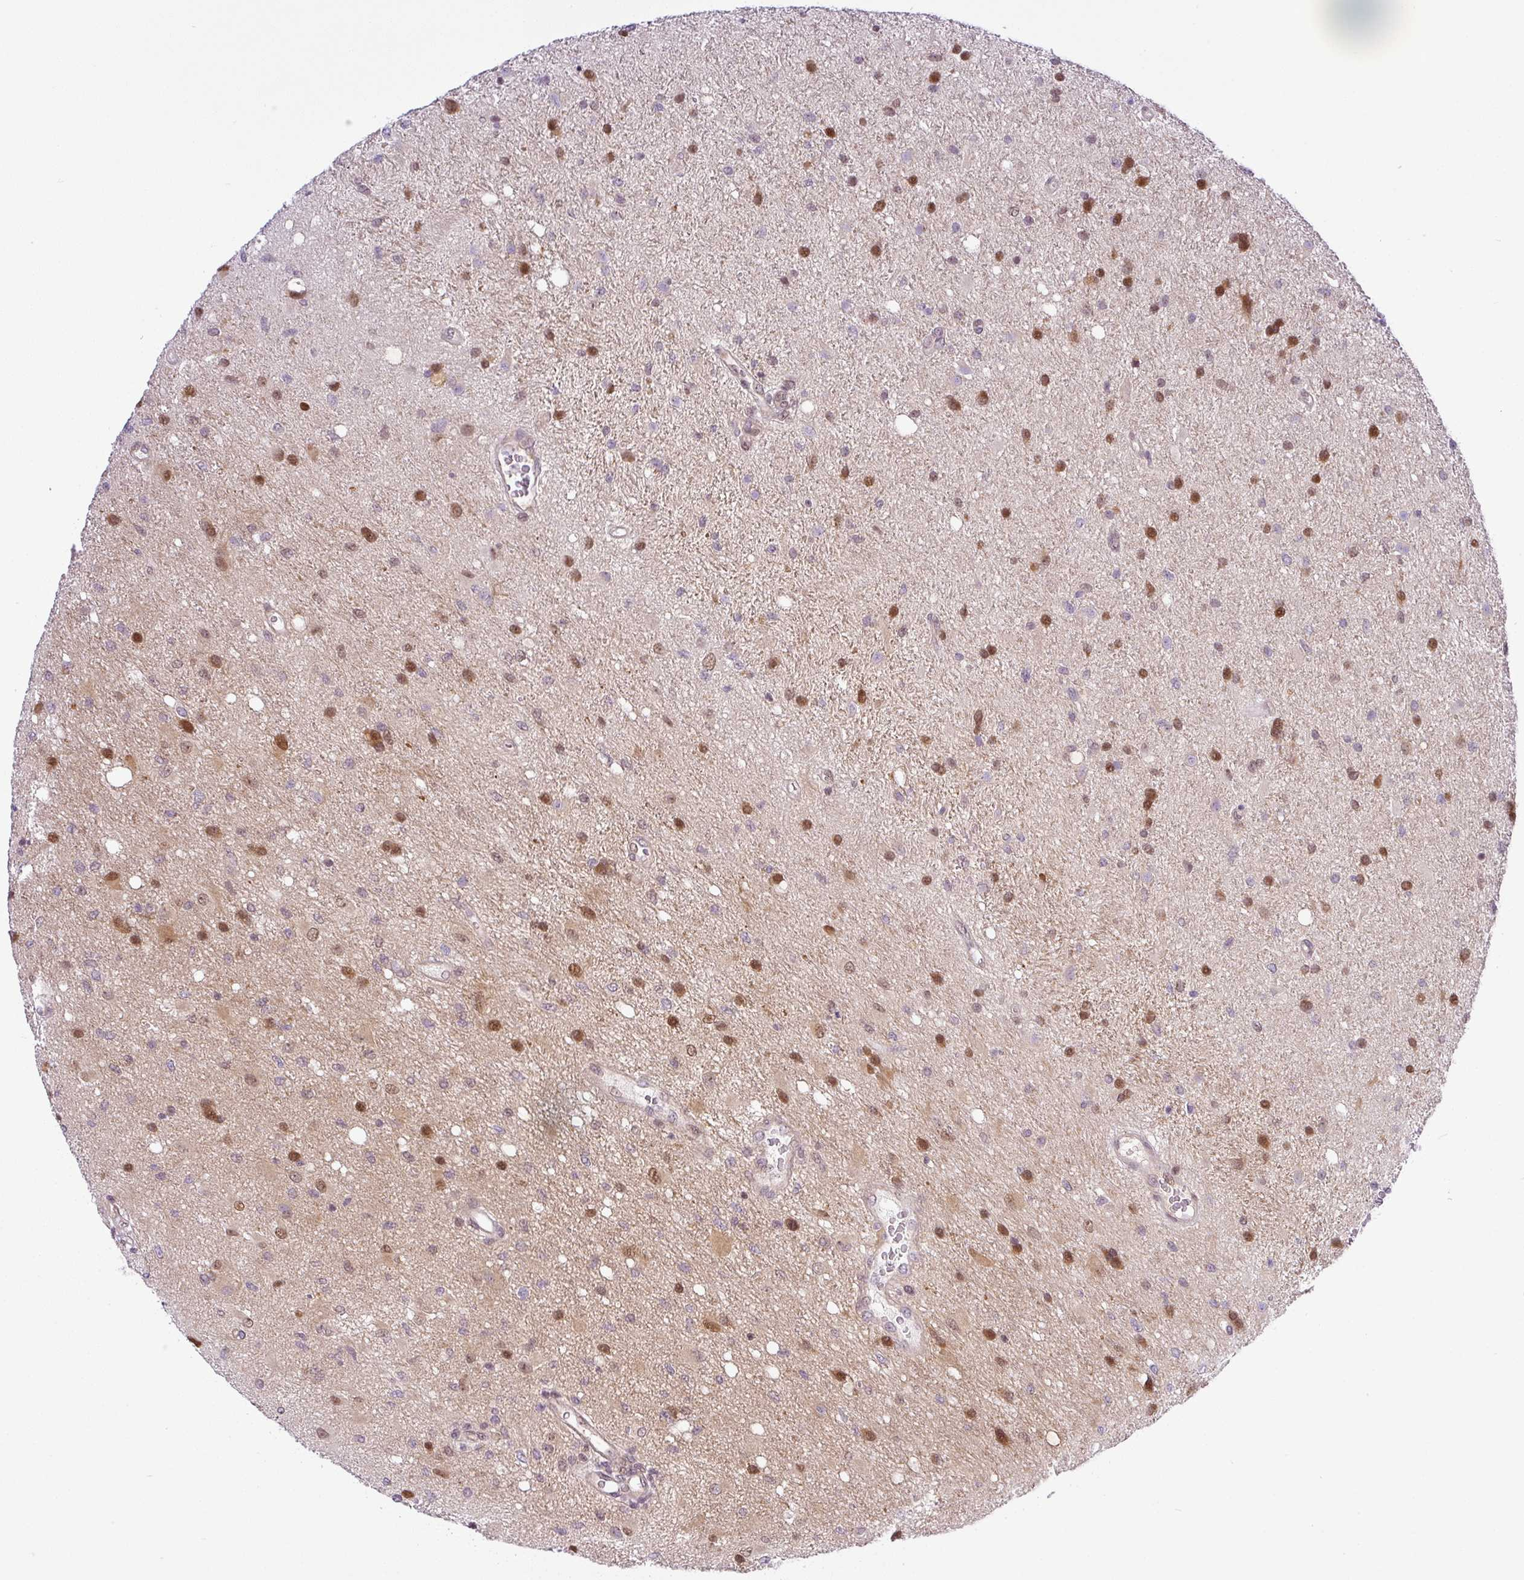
{"staining": {"intensity": "moderate", "quantity": "25%-75%", "location": "nuclear"}, "tissue": "glioma", "cell_type": "Tumor cells", "image_type": "cancer", "snomed": [{"axis": "morphology", "description": "Glioma, malignant, High grade"}, {"axis": "topography", "description": "Brain"}], "caption": "Glioma stained with a brown dye demonstrates moderate nuclear positive staining in approximately 25%-75% of tumor cells.", "gene": "NDUFB2", "patient": {"sex": "male", "age": 67}}